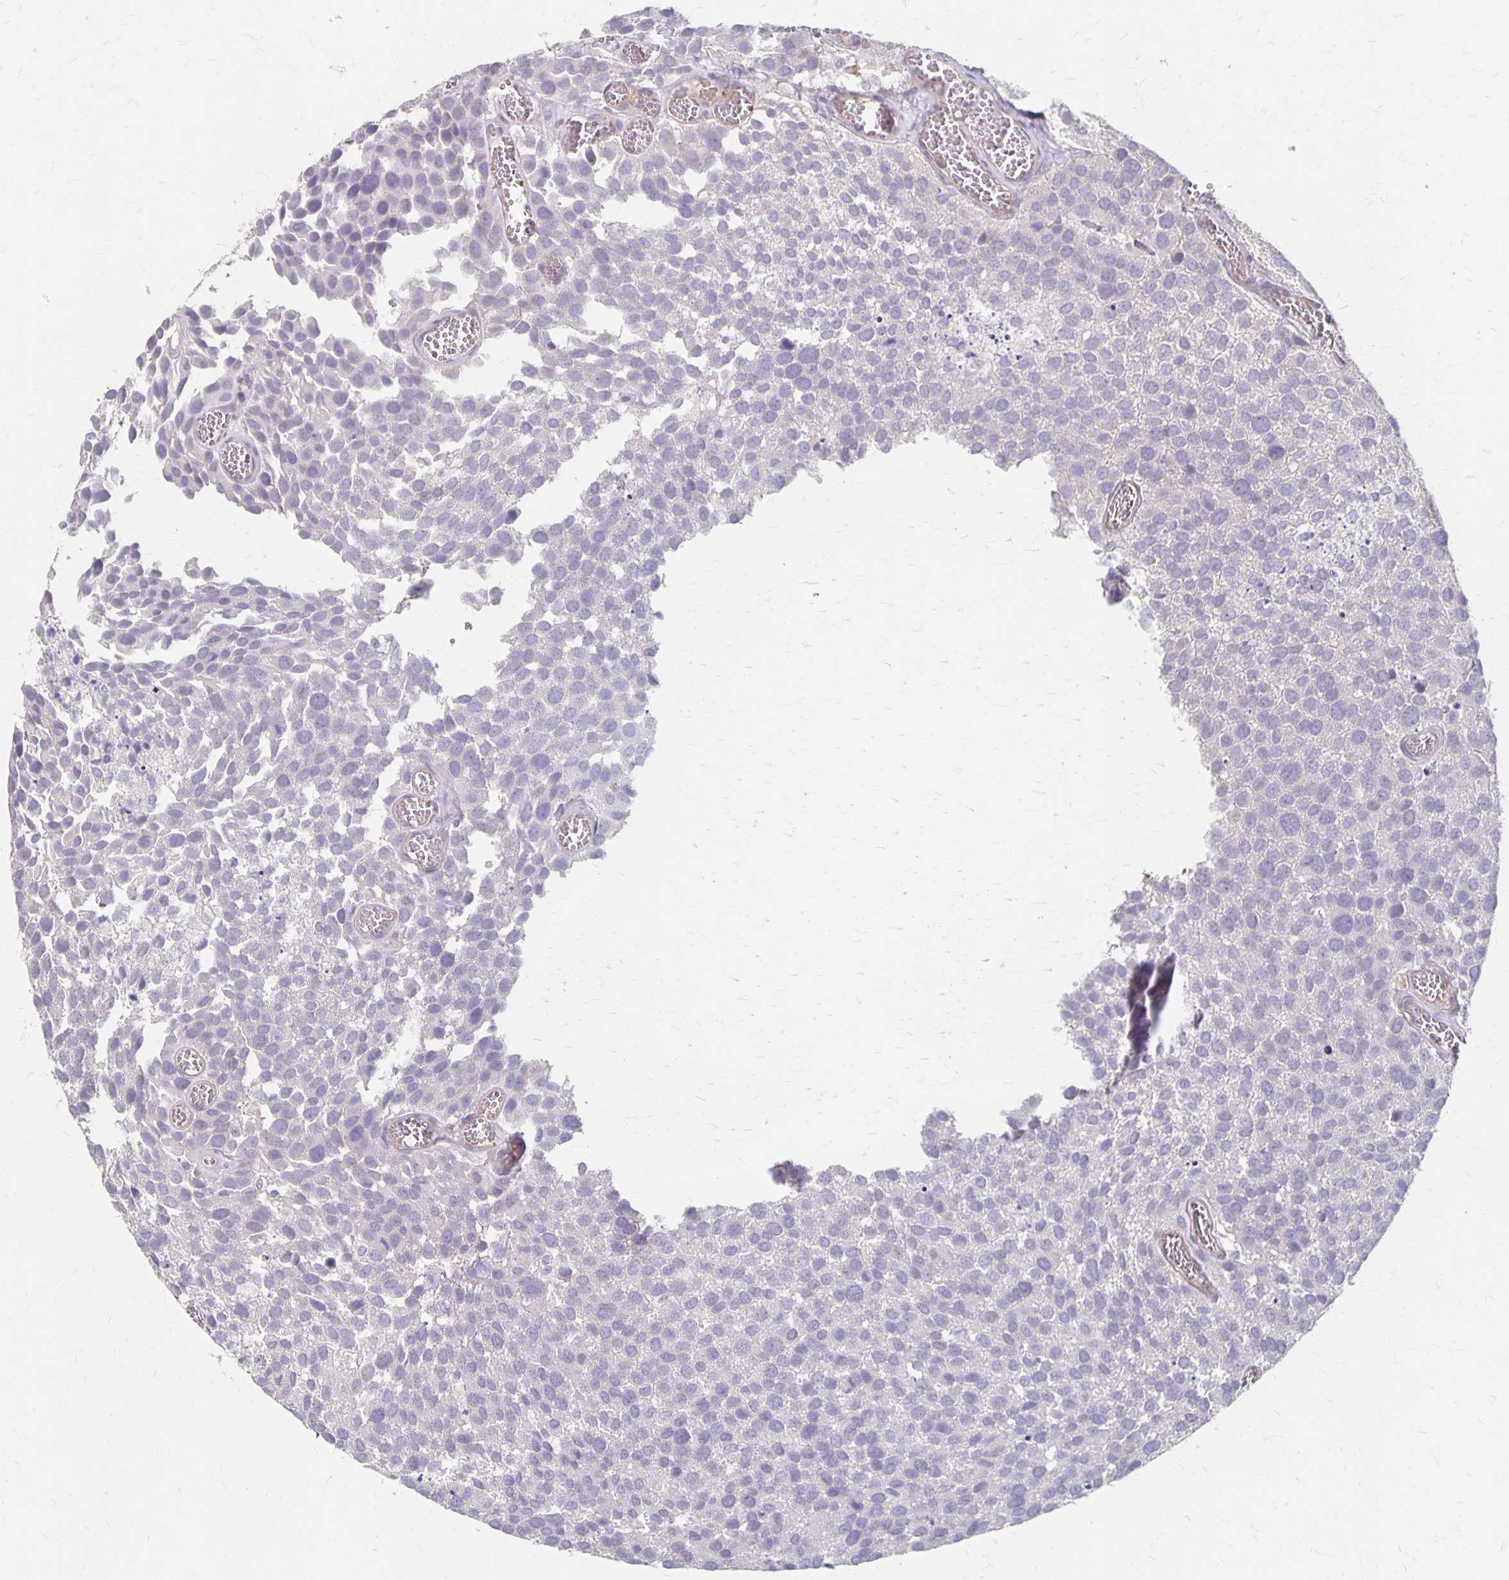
{"staining": {"intensity": "negative", "quantity": "none", "location": "none"}, "tissue": "urothelial cancer", "cell_type": "Tumor cells", "image_type": "cancer", "snomed": [{"axis": "morphology", "description": "Urothelial carcinoma, Low grade"}, {"axis": "topography", "description": "Urinary bladder"}], "caption": "This is an immunohistochemistry image of human urothelial cancer. There is no staining in tumor cells.", "gene": "PPP1R3E", "patient": {"sex": "female", "age": 69}}